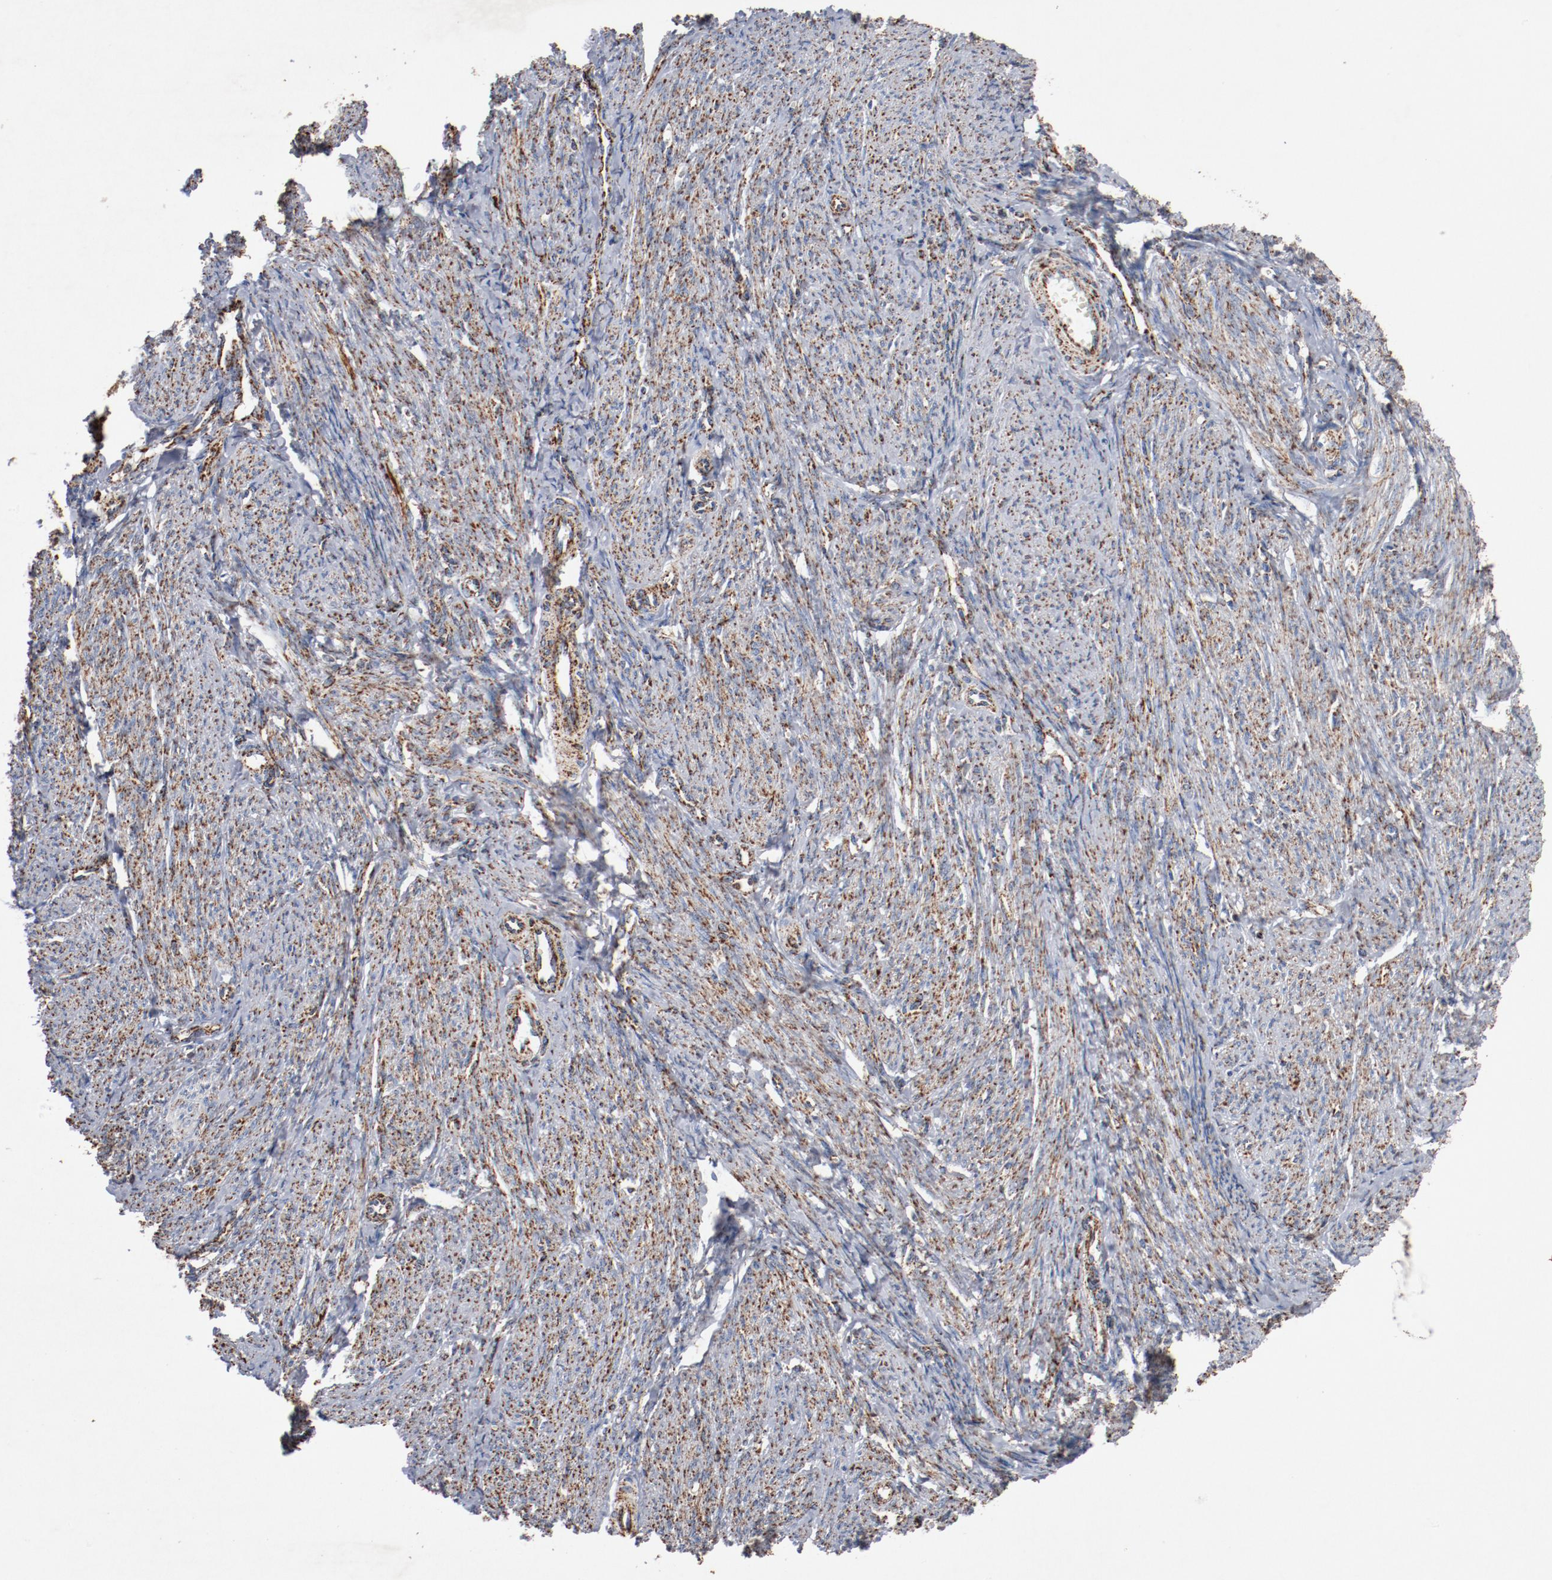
{"staining": {"intensity": "moderate", "quantity": ">75%", "location": "cytoplasmic/membranous"}, "tissue": "smooth muscle", "cell_type": "Smooth muscle cells", "image_type": "normal", "snomed": [{"axis": "morphology", "description": "Normal tissue, NOS"}, {"axis": "topography", "description": "Smooth muscle"}, {"axis": "topography", "description": "Cervix"}], "caption": "Immunohistochemistry (DAB) staining of unremarkable human smooth muscle shows moderate cytoplasmic/membranous protein staining in about >75% of smooth muscle cells.", "gene": "NDUFS4", "patient": {"sex": "female", "age": 70}}